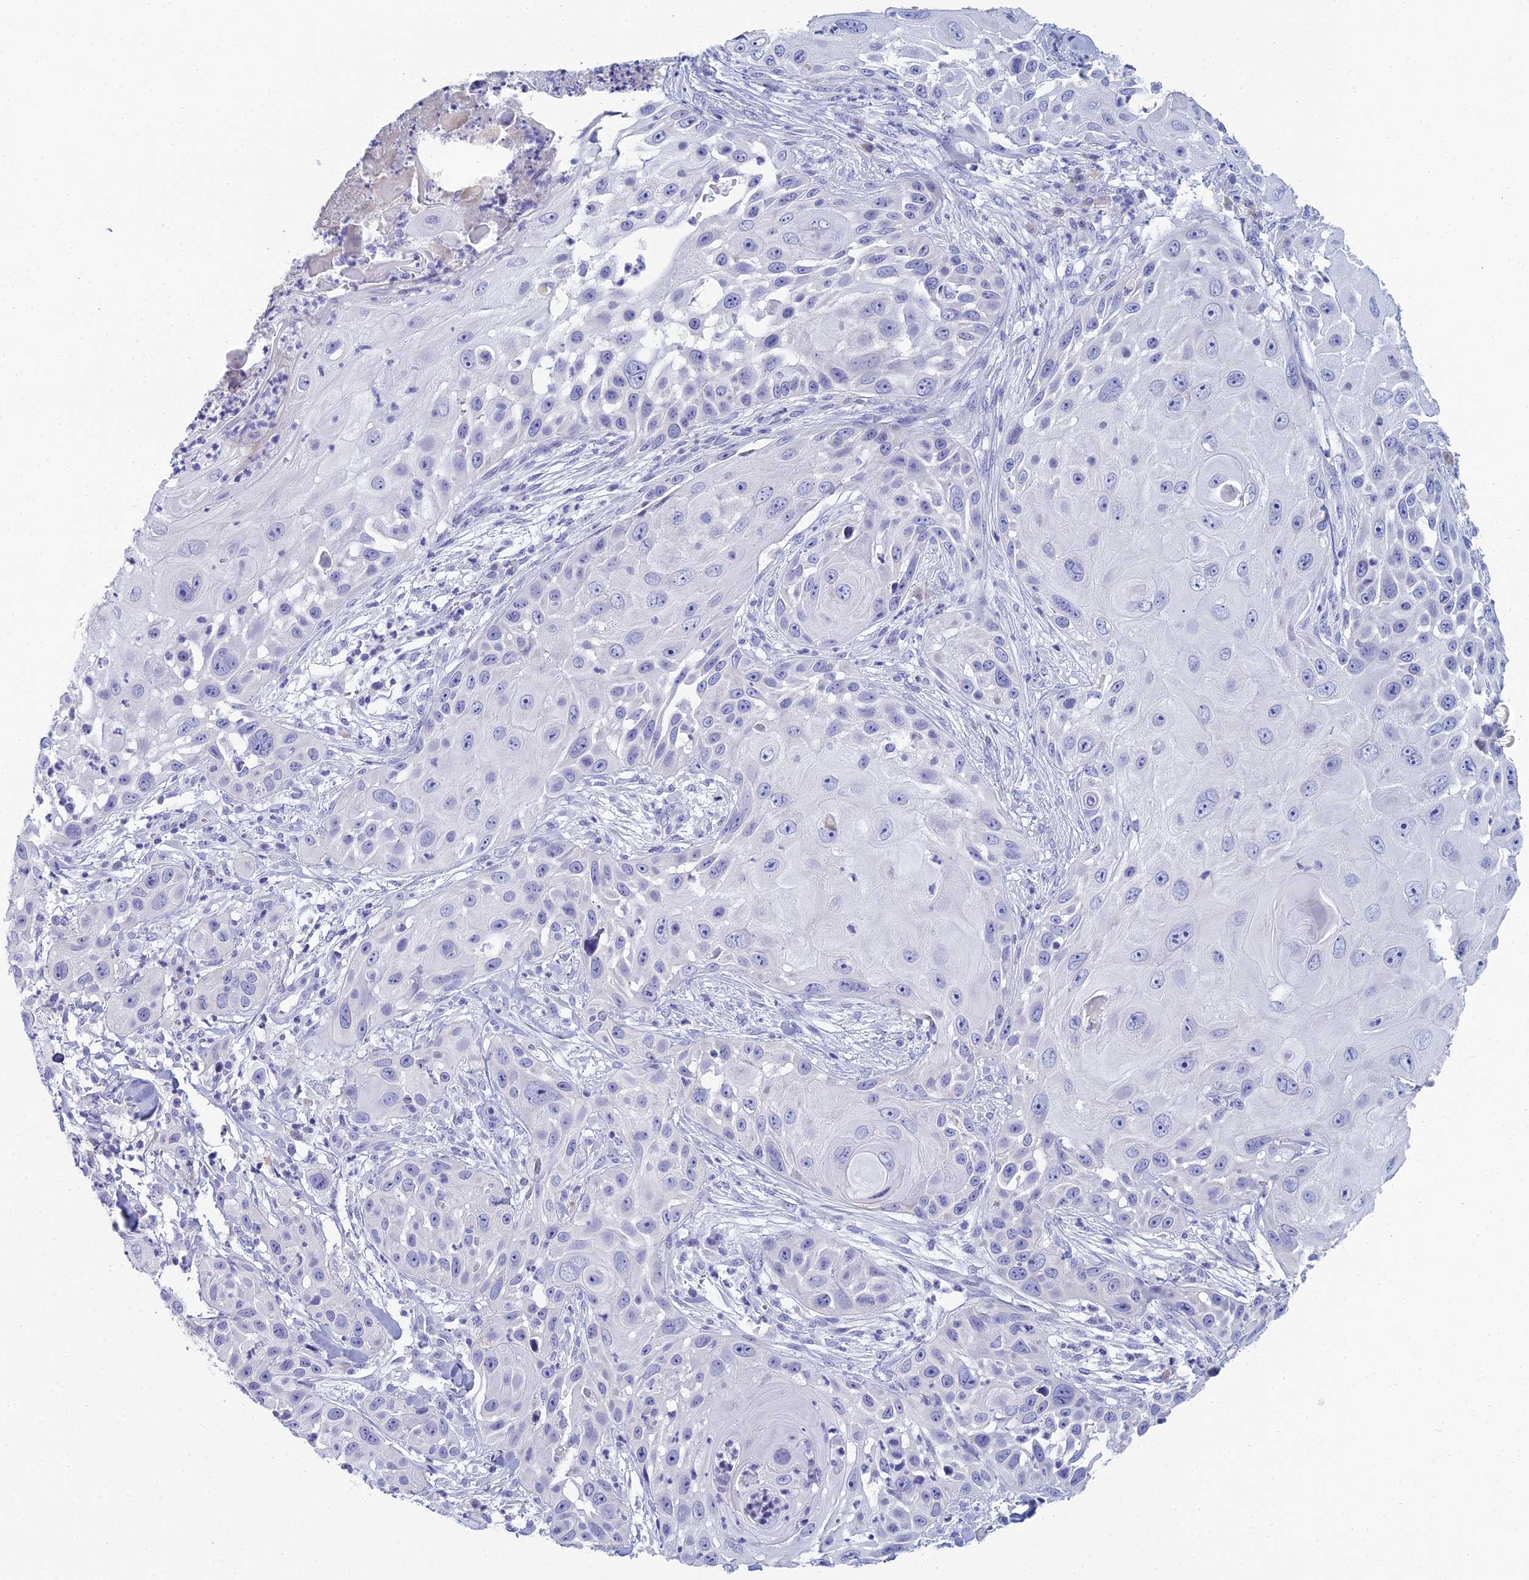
{"staining": {"intensity": "negative", "quantity": "none", "location": "none"}, "tissue": "skin cancer", "cell_type": "Tumor cells", "image_type": "cancer", "snomed": [{"axis": "morphology", "description": "Squamous cell carcinoma, NOS"}, {"axis": "topography", "description": "Skin"}], "caption": "Skin cancer was stained to show a protein in brown. There is no significant positivity in tumor cells. The staining was performed using DAB (3,3'-diaminobenzidine) to visualize the protein expression in brown, while the nuclei were stained in blue with hematoxylin (Magnification: 20x).", "gene": "MUC13", "patient": {"sex": "female", "age": 44}}